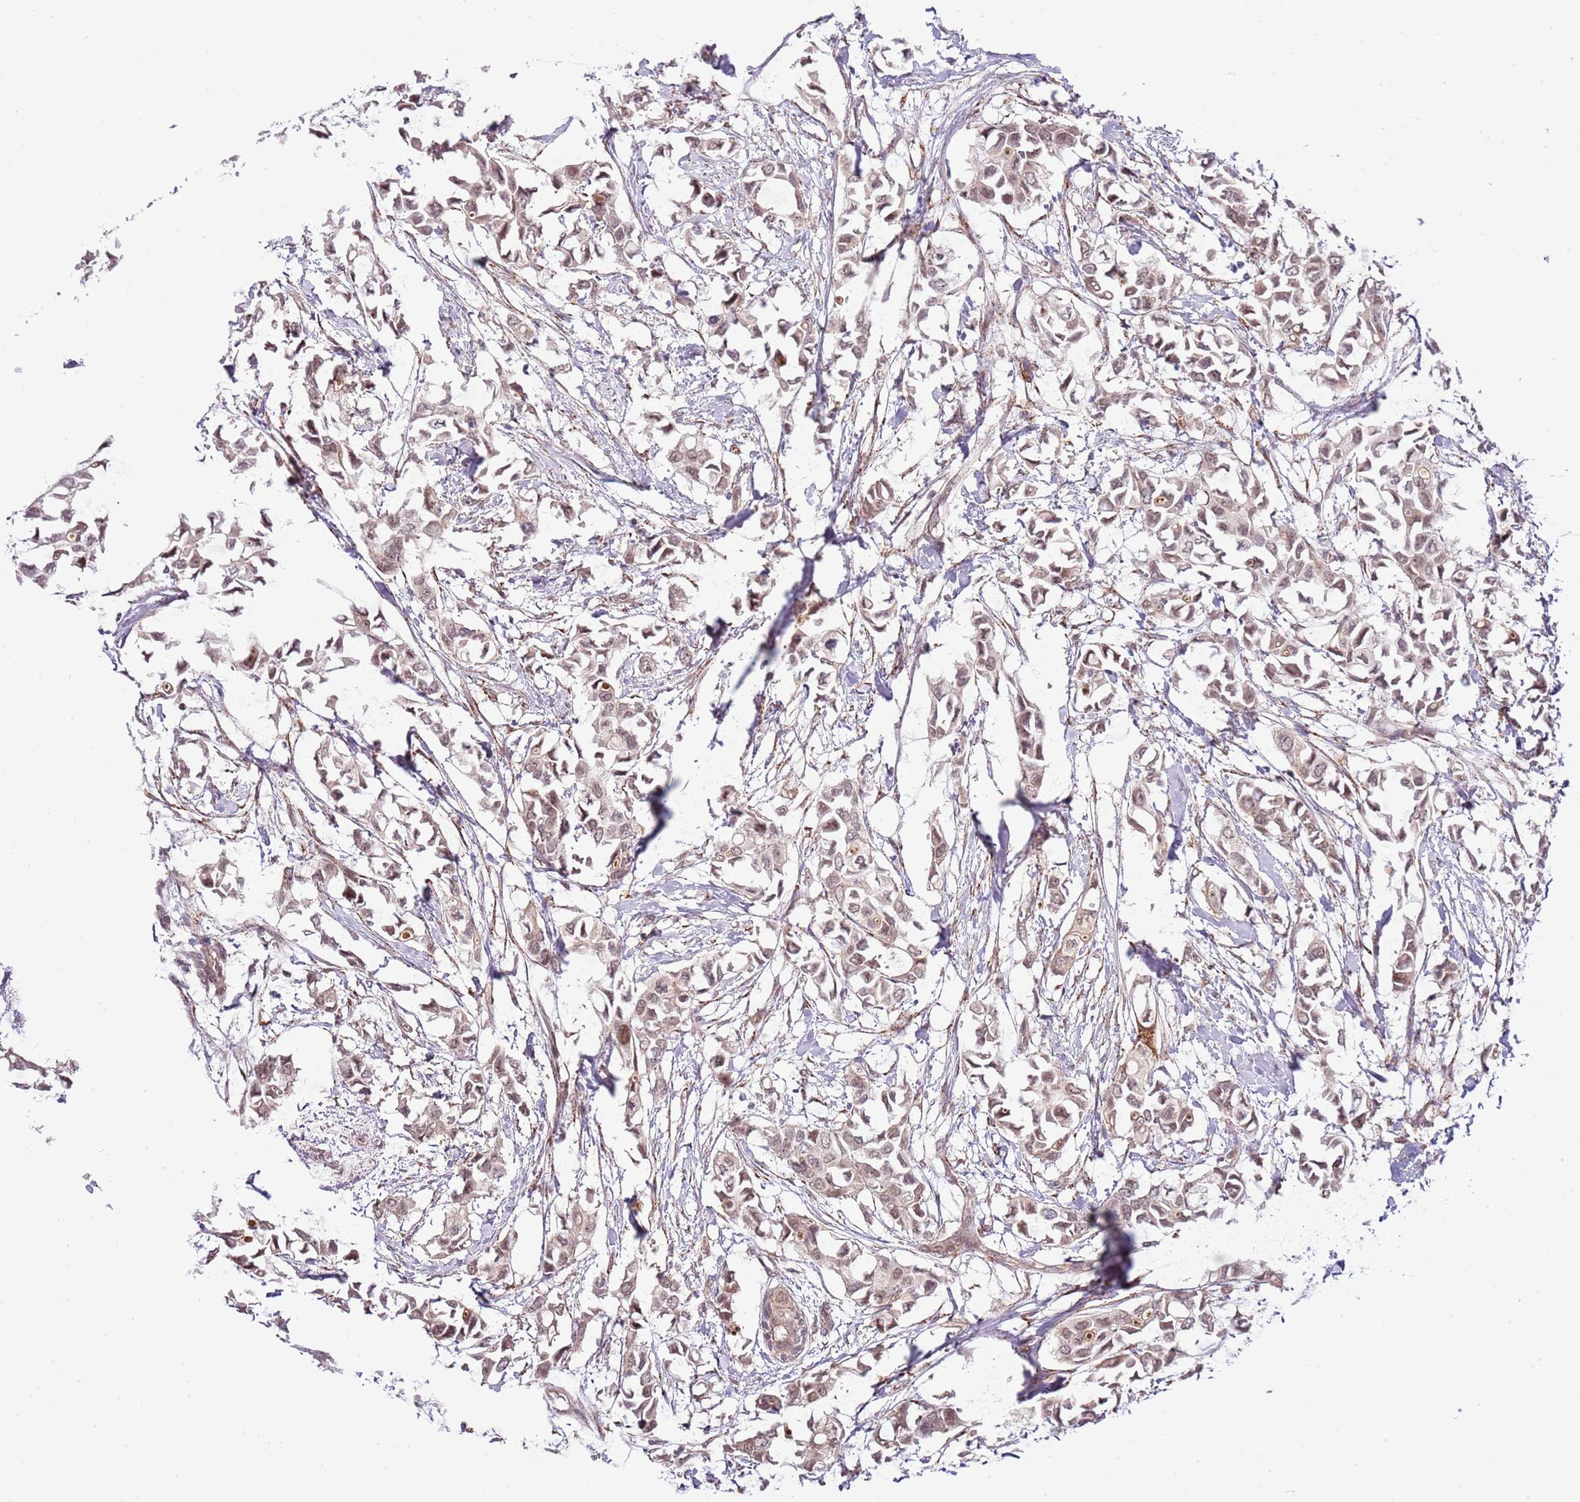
{"staining": {"intensity": "weak", "quantity": "25%-75%", "location": "nuclear"}, "tissue": "breast cancer", "cell_type": "Tumor cells", "image_type": "cancer", "snomed": [{"axis": "morphology", "description": "Duct carcinoma"}, {"axis": "topography", "description": "Breast"}], "caption": "This image displays IHC staining of human breast invasive ductal carcinoma, with low weak nuclear staining in approximately 25%-75% of tumor cells.", "gene": "CHD1", "patient": {"sex": "female", "age": 41}}